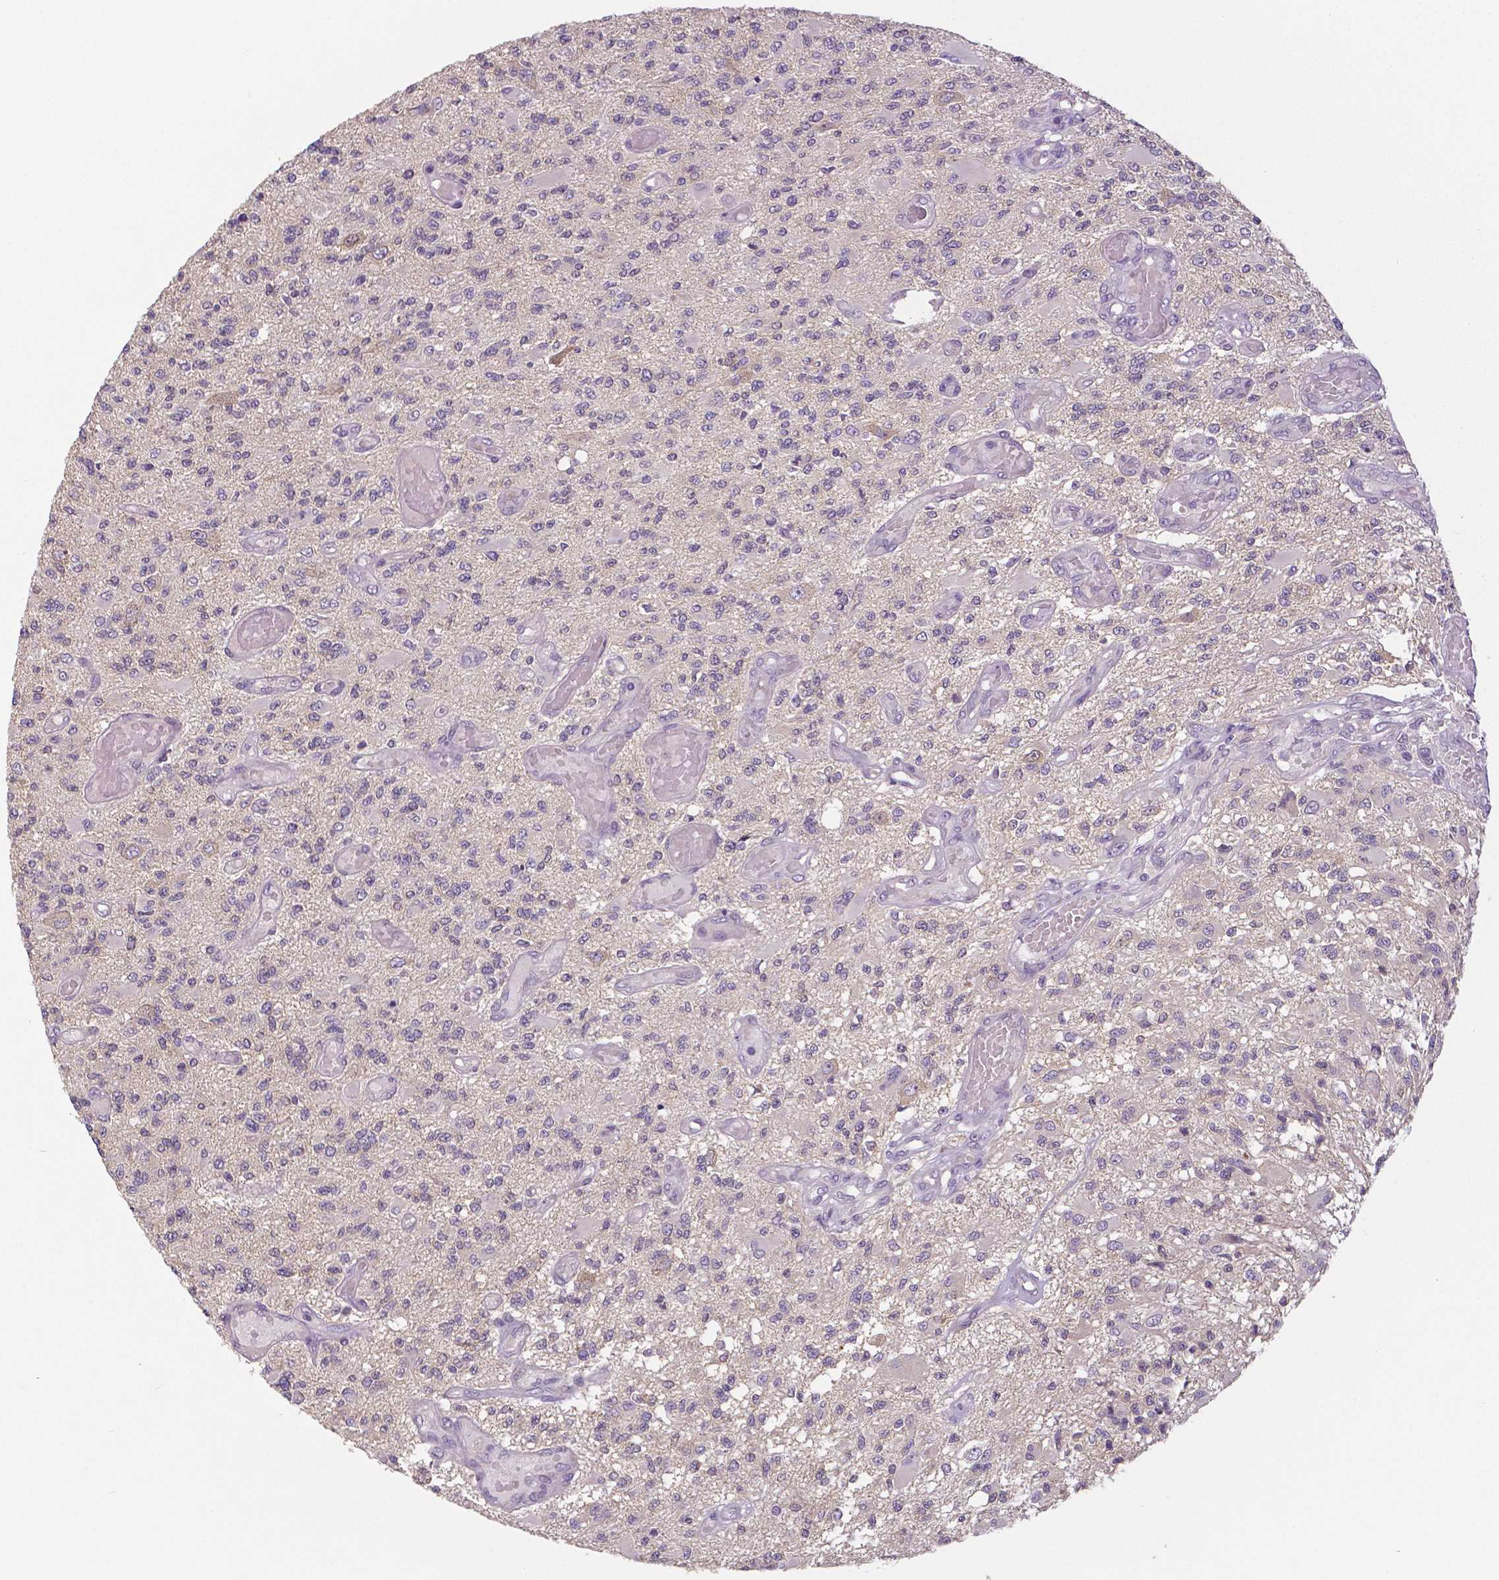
{"staining": {"intensity": "negative", "quantity": "none", "location": "none"}, "tissue": "glioma", "cell_type": "Tumor cells", "image_type": "cancer", "snomed": [{"axis": "morphology", "description": "Glioma, malignant, High grade"}, {"axis": "topography", "description": "Brain"}], "caption": "High power microscopy micrograph of an IHC histopathology image of glioma, revealing no significant staining in tumor cells. Brightfield microscopy of immunohistochemistry stained with DAB (3,3'-diaminobenzidine) (brown) and hematoxylin (blue), captured at high magnification.", "gene": "CRMP1", "patient": {"sex": "female", "age": 63}}